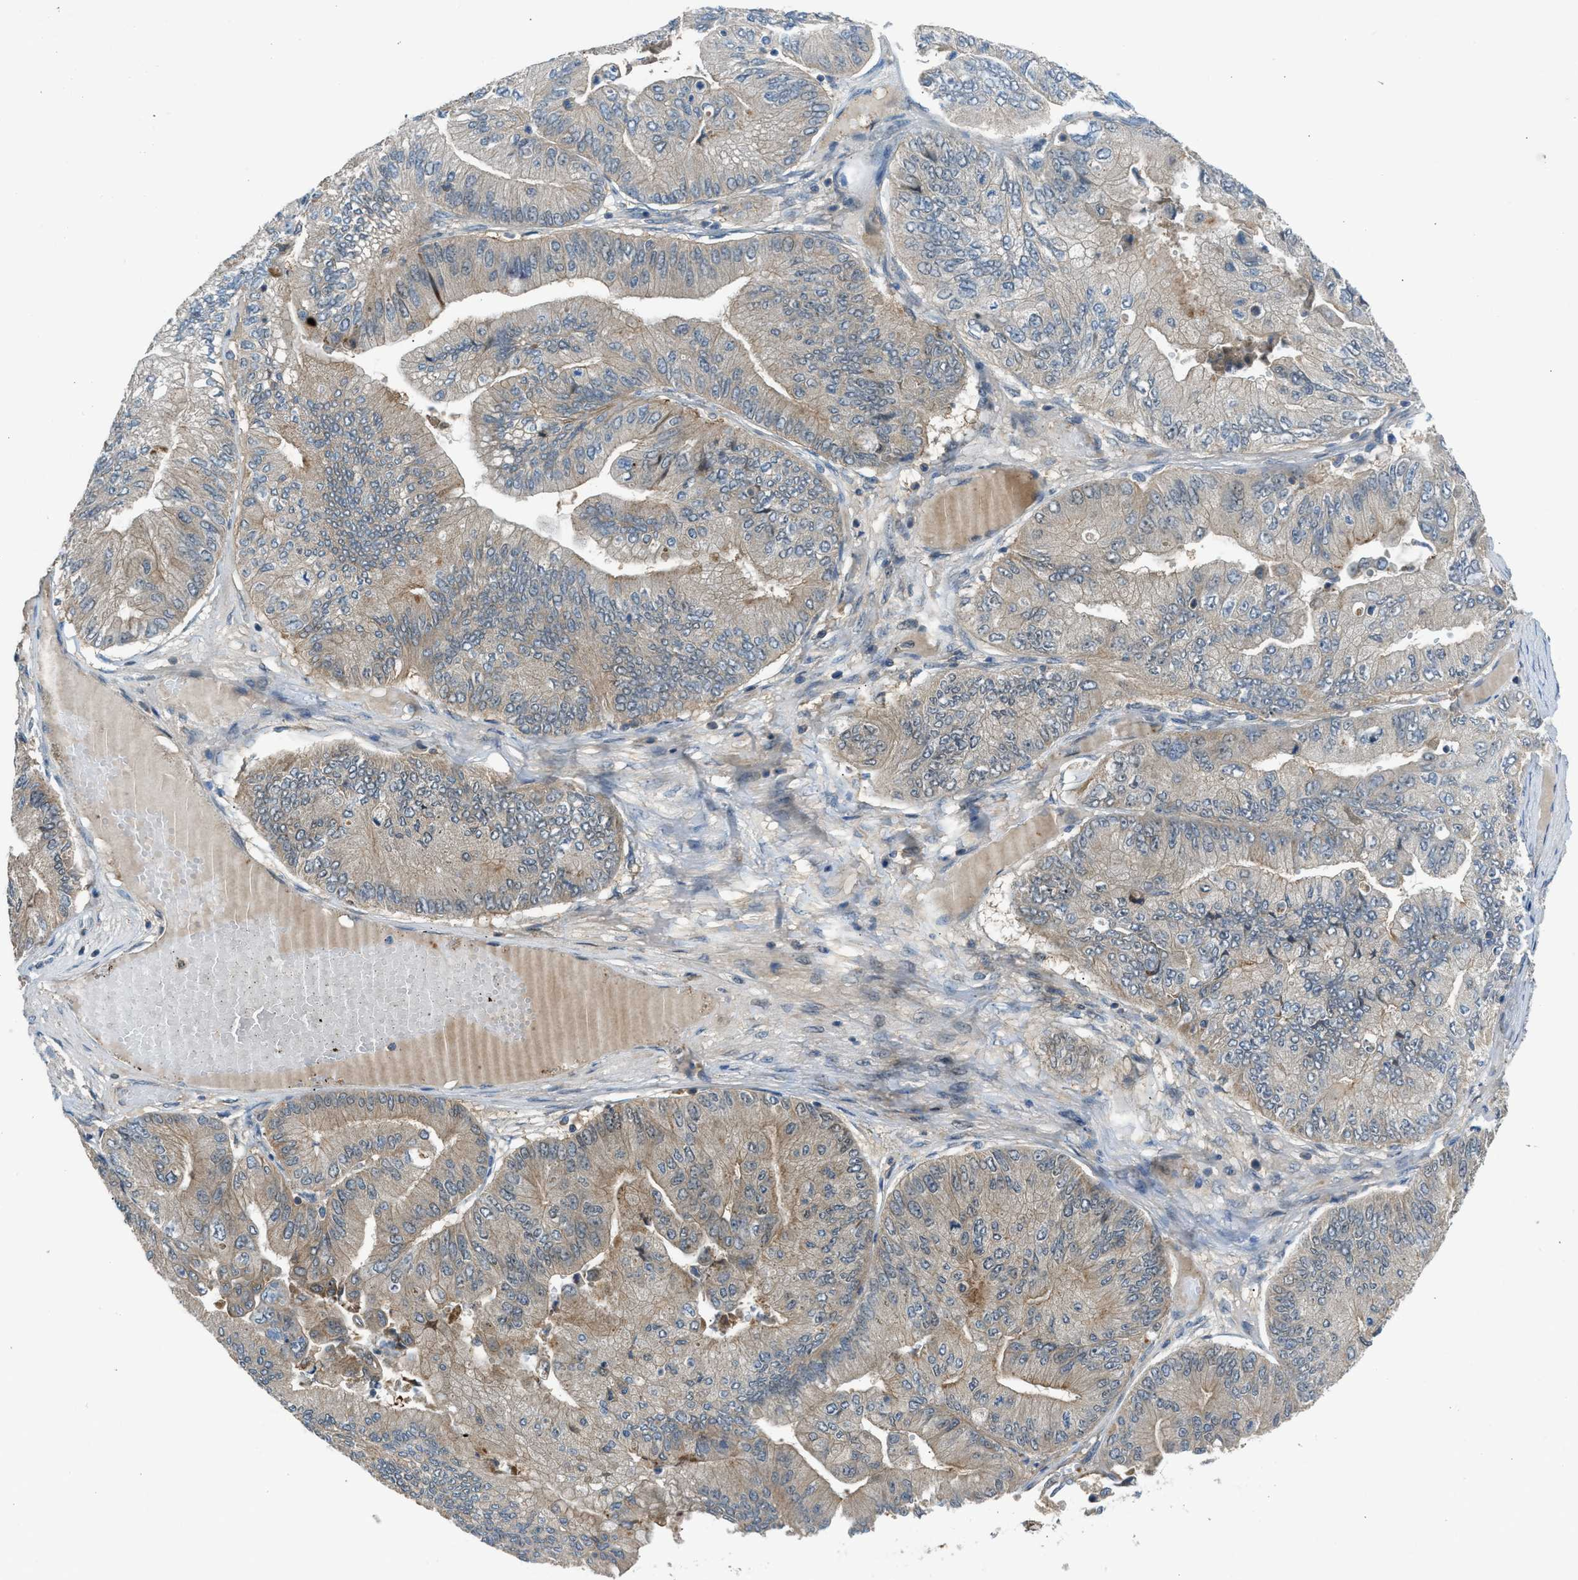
{"staining": {"intensity": "moderate", "quantity": "25%-75%", "location": "cytoplasmic/membranous"}, "tissue": "ovarian cancer", "cell_type": "Tumor cells", "image_type": "cancer", "snomed": [{"axis": "morphology", "description": "Cystadenocarcinoma, mucinous, NOS"}, {"axis": "topography", "description": "Ovary"}], "caption": "Ovarian mucinous cystadenocarcinoma stained with a brown dye displays moderate cytoplasmic/membranous positive staining in approximately 25%-75% of tumor cells.", "gene": "SESN2", "patient": {"sex": "female", "age": 61}}